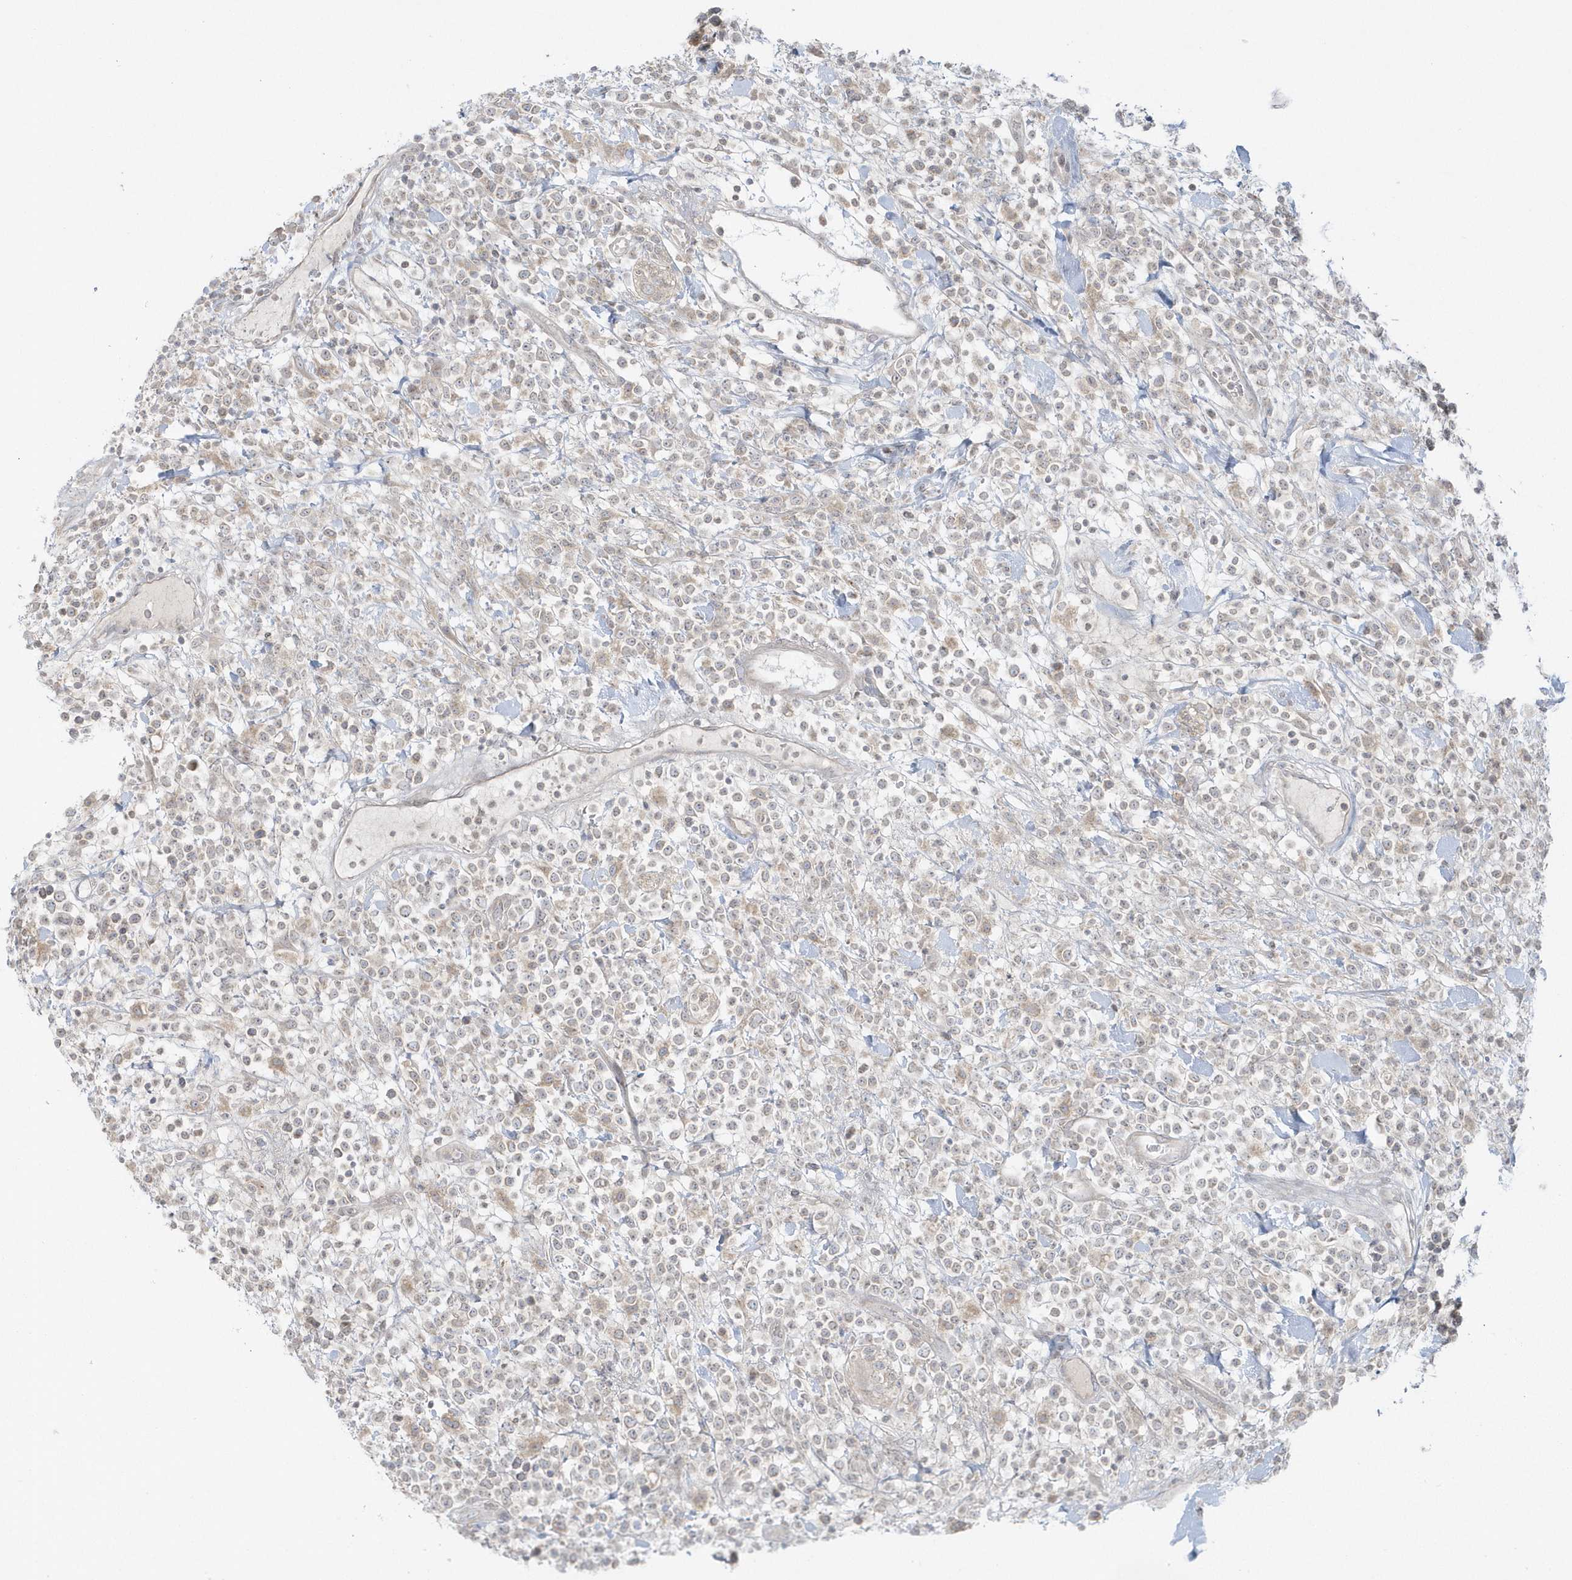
{"staining": {"intensity": "weak", "quantity": "<25%", "location": "cytoplasmic/membranous"}, "tissue": "lymphoma", "cell_type": "Tumor cells", "image_type": "cancer", "snomed": [{"axis": "morphology", "description": "Malignant lymphoma, non-Hodgkin's type, High grade"}, {"axis": "topography", "description": "Colon"}], "caption": "A high-resolution photomicrograph shows immunohistochemistry (IHC) staining of lymphoma, which exhibits no significant expression in tumor cells. (DAB (3,3'-diaminobenzidine) immunohistochemistry (IHC) visualized using brightfield microscopy, high magnification).", "gene": "BLTP3A", "patient": {"sex": "female", "age": 53}}